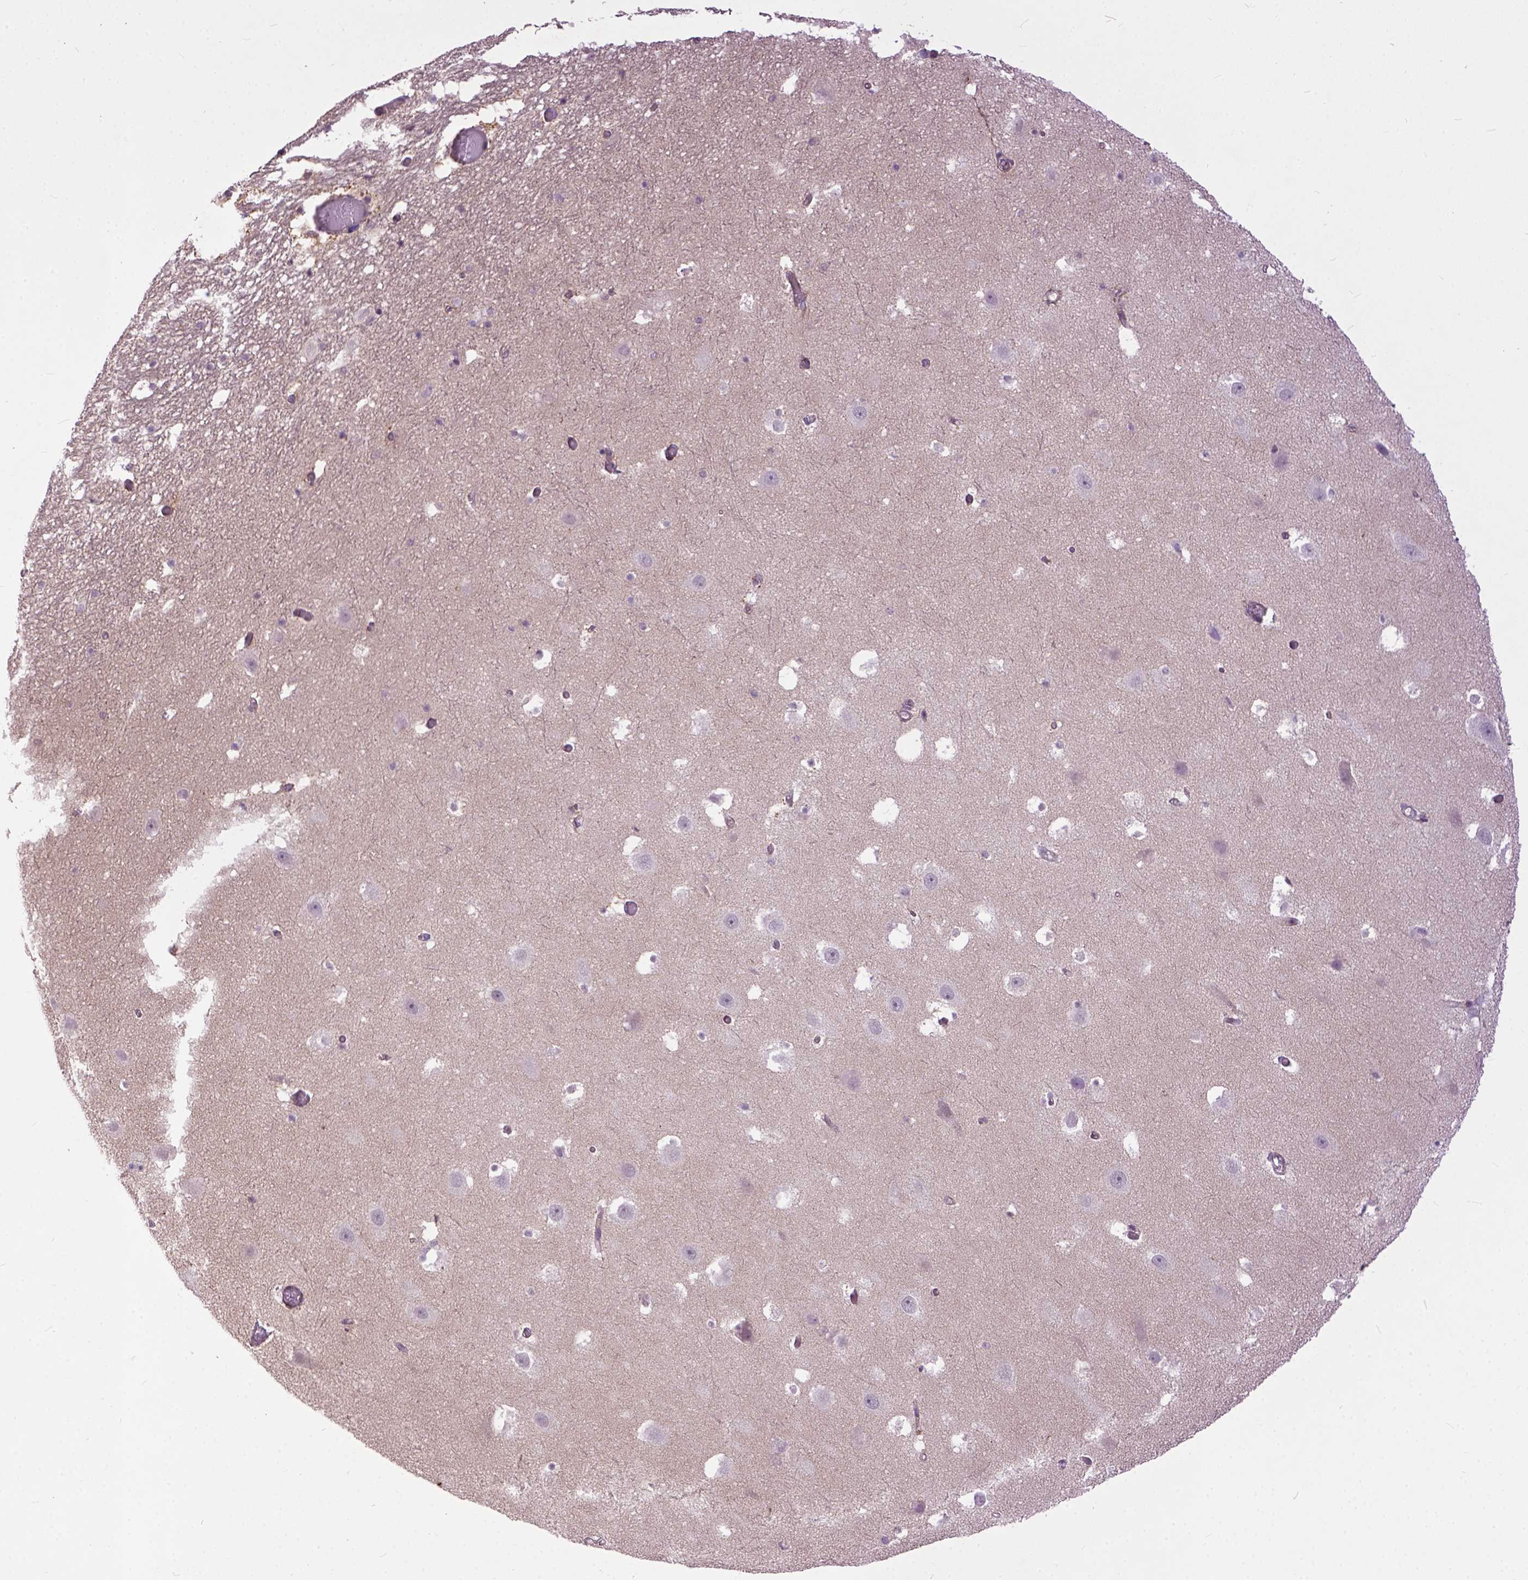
{"staining": {"intensity": "negative", "quantity": "none", "location": "none"}, "tissue": "hippocampus", "cell_type": "Glial cells", "image_type": "normal", "snomed": [{"axis": "morphology", "description": "Normal tissue, NOS"}, {"axis": "topography", "description": "Hippocampus"}], "caption": "Immunohistochemistry photomicrograph of benign human hippocampus stained for a protein (brown), which reveals no staining in glial cells.", "gene": "CPNE1", "patient": {"sex": "male", "age": 26}}